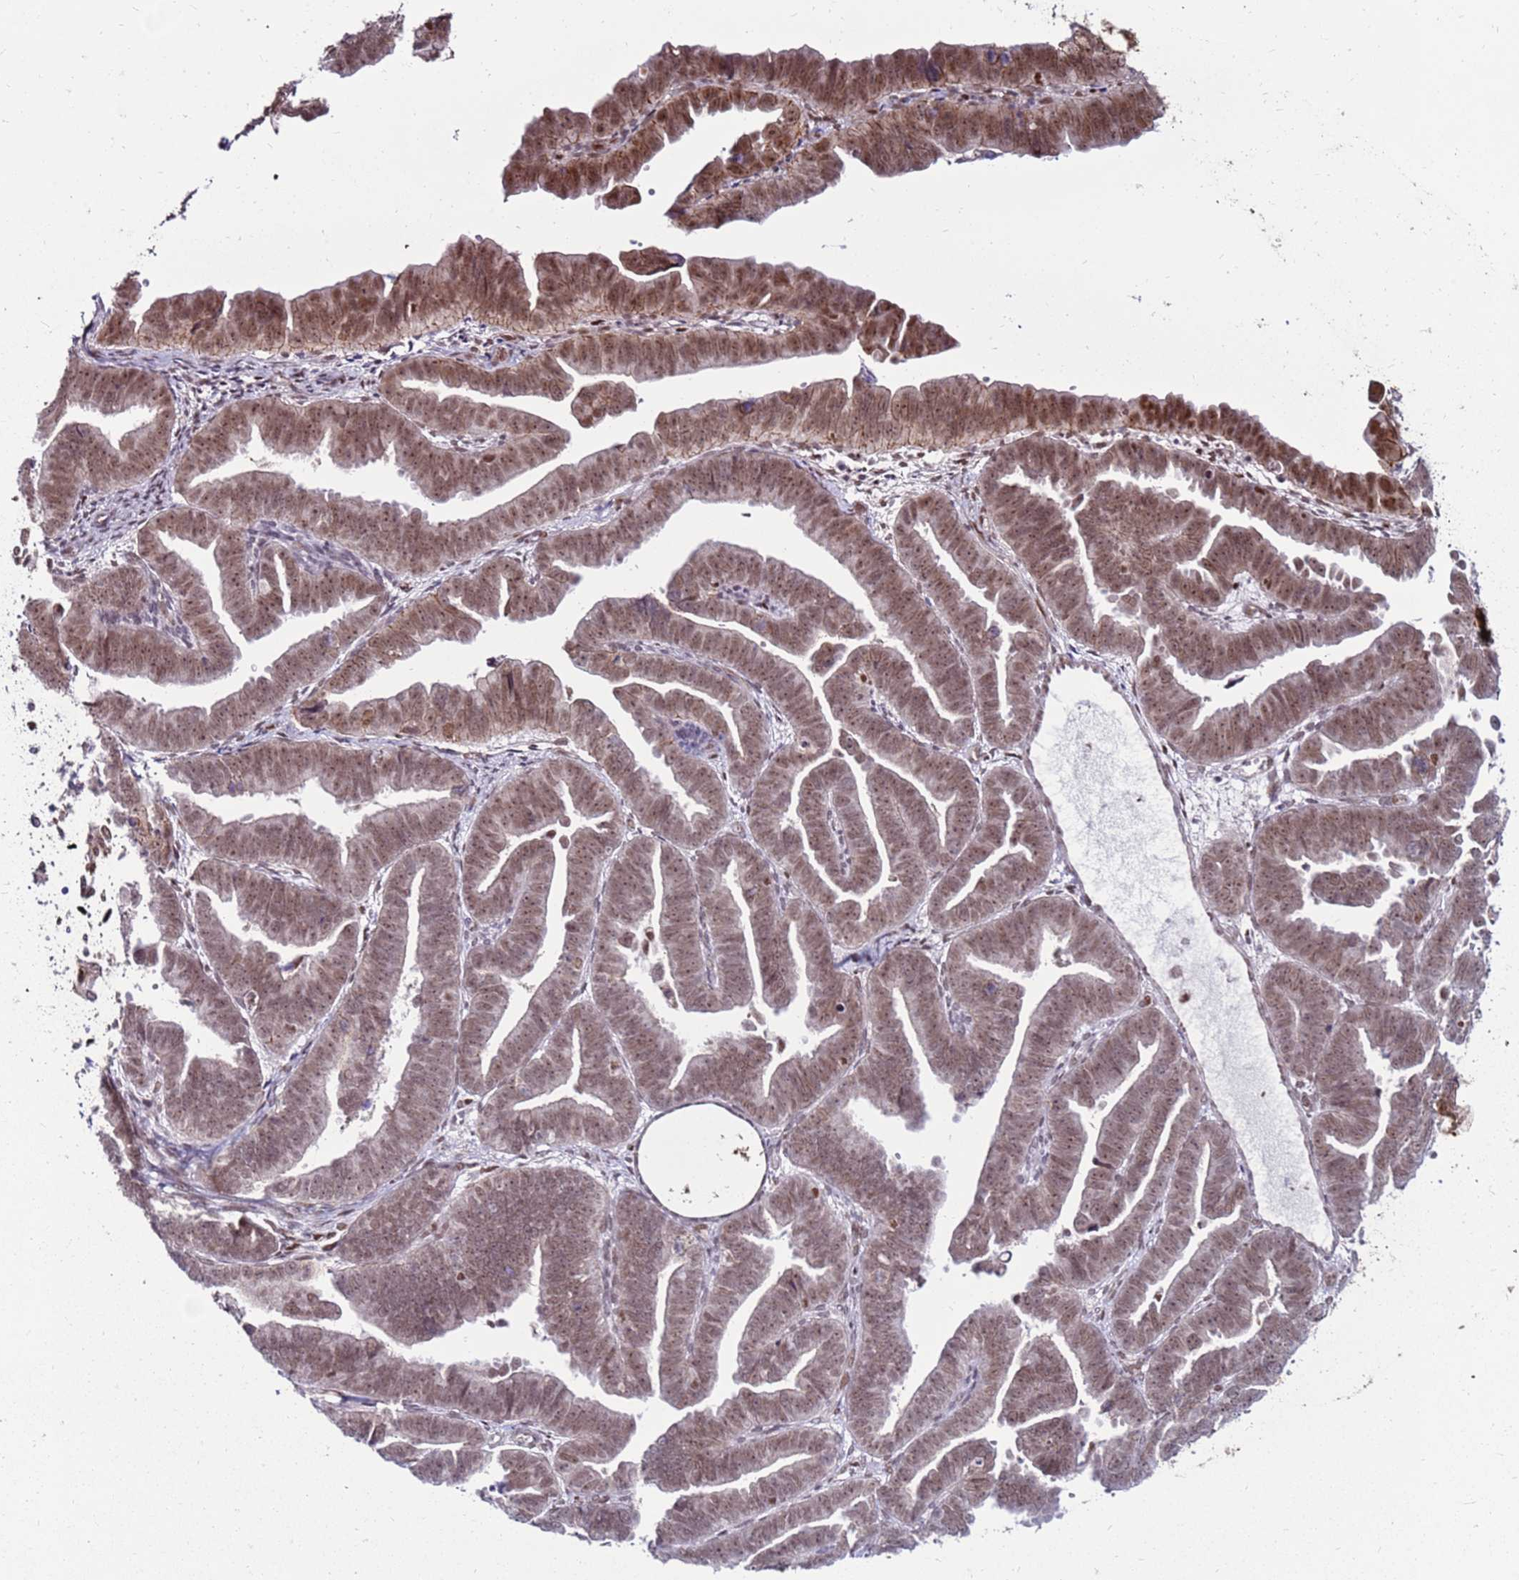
{"staining": {"intensity": "moderate", "quantity": ">75%", "location": "cytoplasmic/membranous,nuclear"}, "tissue": "endometrial cancer", "cell_type": "Tumor cells", "image_type": "cancer", "snomed": [{"axis": "morphology", "description": "Adenocarcinoma, NOS"}, {"axis": "topography", "description": "Endometrium"}], "caption": "Protein staining exhibits moderate cytoplasmic/membranous and nuclear expression in about >75% of tumor cells in endometrial cancer.", "gene": "KPNA4", "patient": {"sex": "female", "age": 75}}